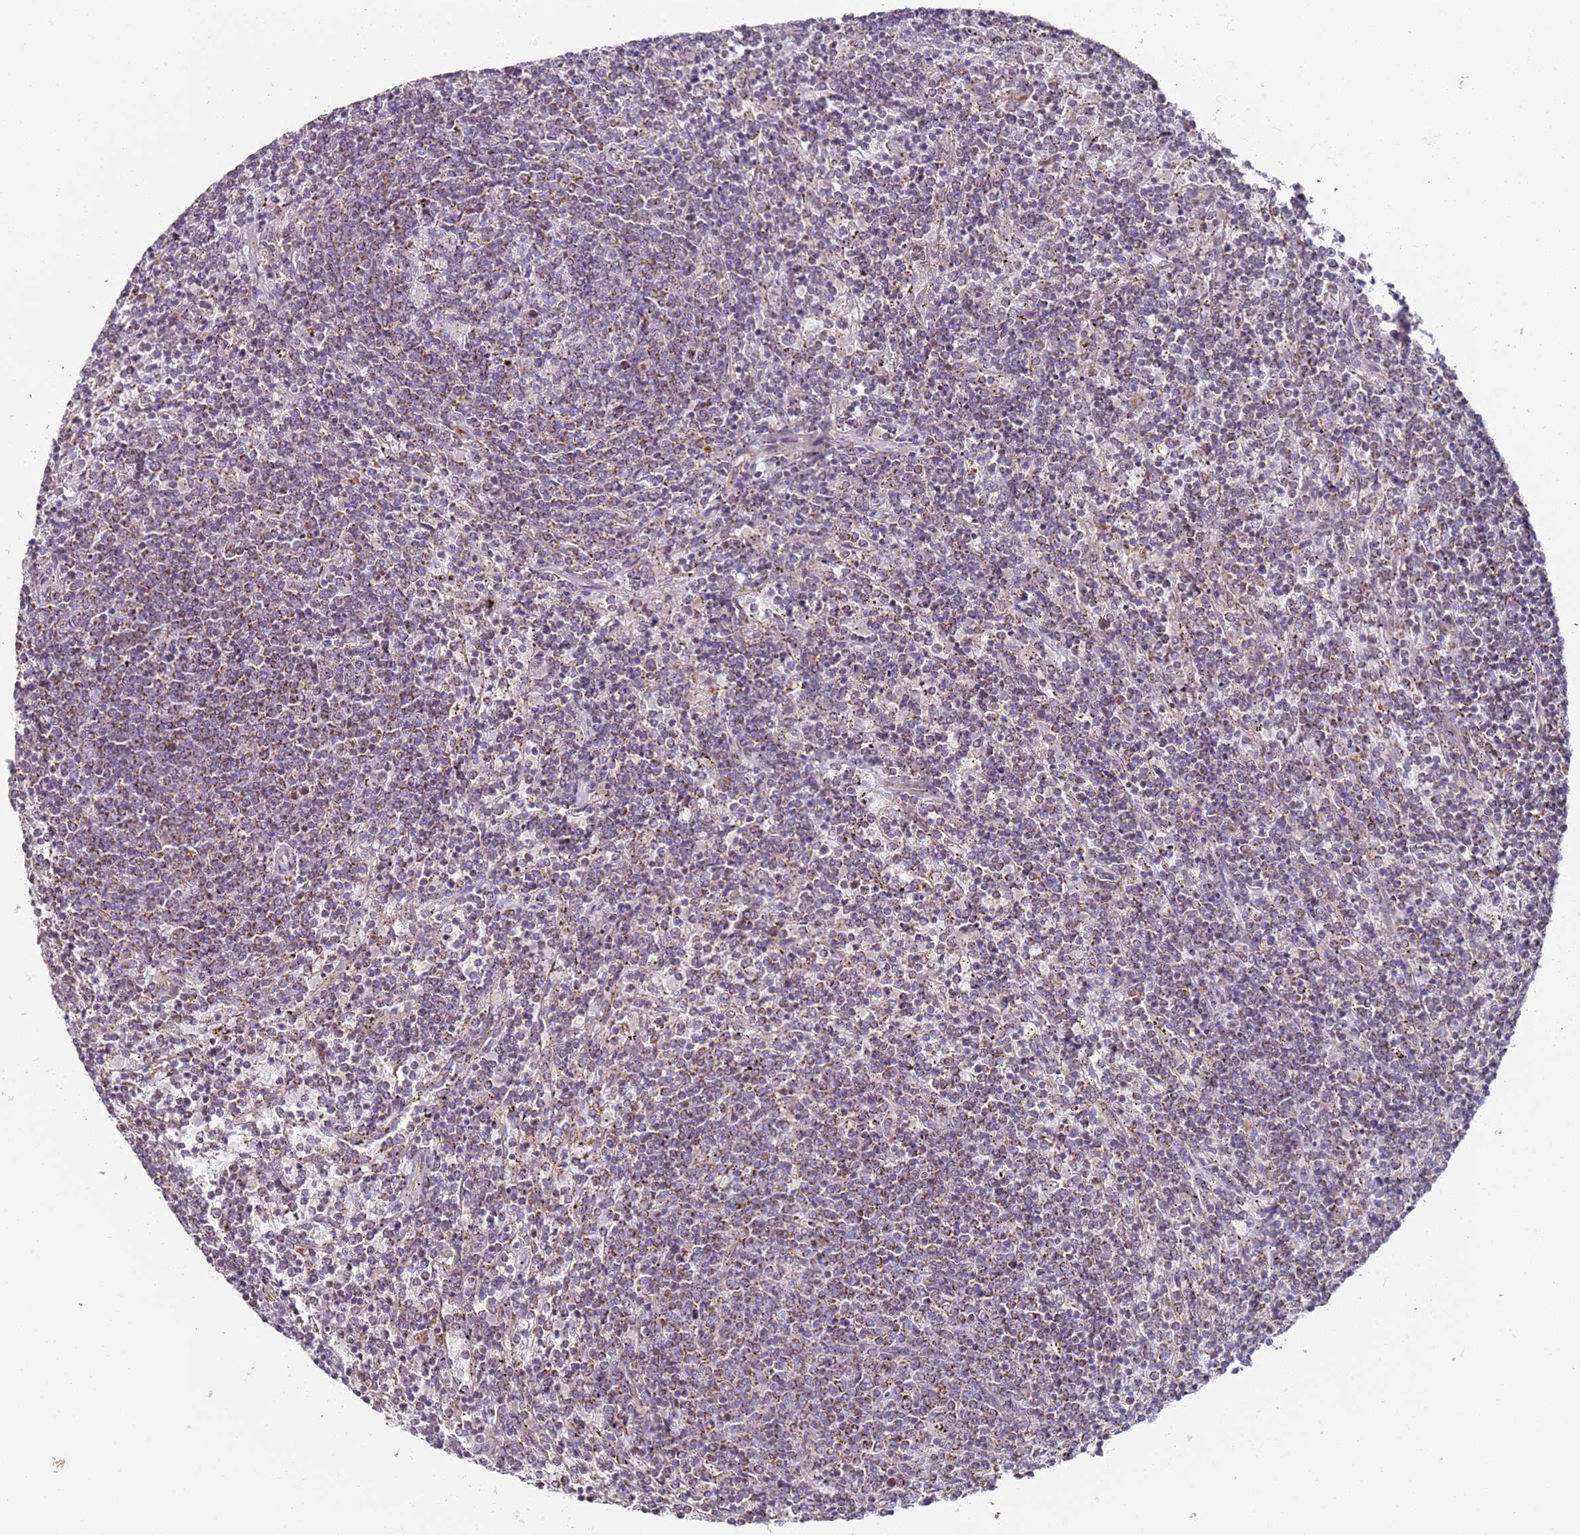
{"staining": {"intensity": "moderate", "quantity": "25%-75%", "location": "cytoplasmic/membranous"}, "tissue": "lymphoma", "cell_type": "Tumor cells", "image_type": "cancer", "snomed": [{"axis": "morphology", "description": "Malignant lymphoma, non-Hodgkin's type, Low grade"}, {"axis": "topography", "description": "Spleen"}], "caption": "Malignant lymphoma, non-Hodgkin's type (low-grade) was stained to show a protein in brown. There is medium levels of moderate cytoplasmic/membranous expression in about 25%-75% of tumor cells.", "gene": "ALS2", "patient": {"sex": "female", "age": 50}}